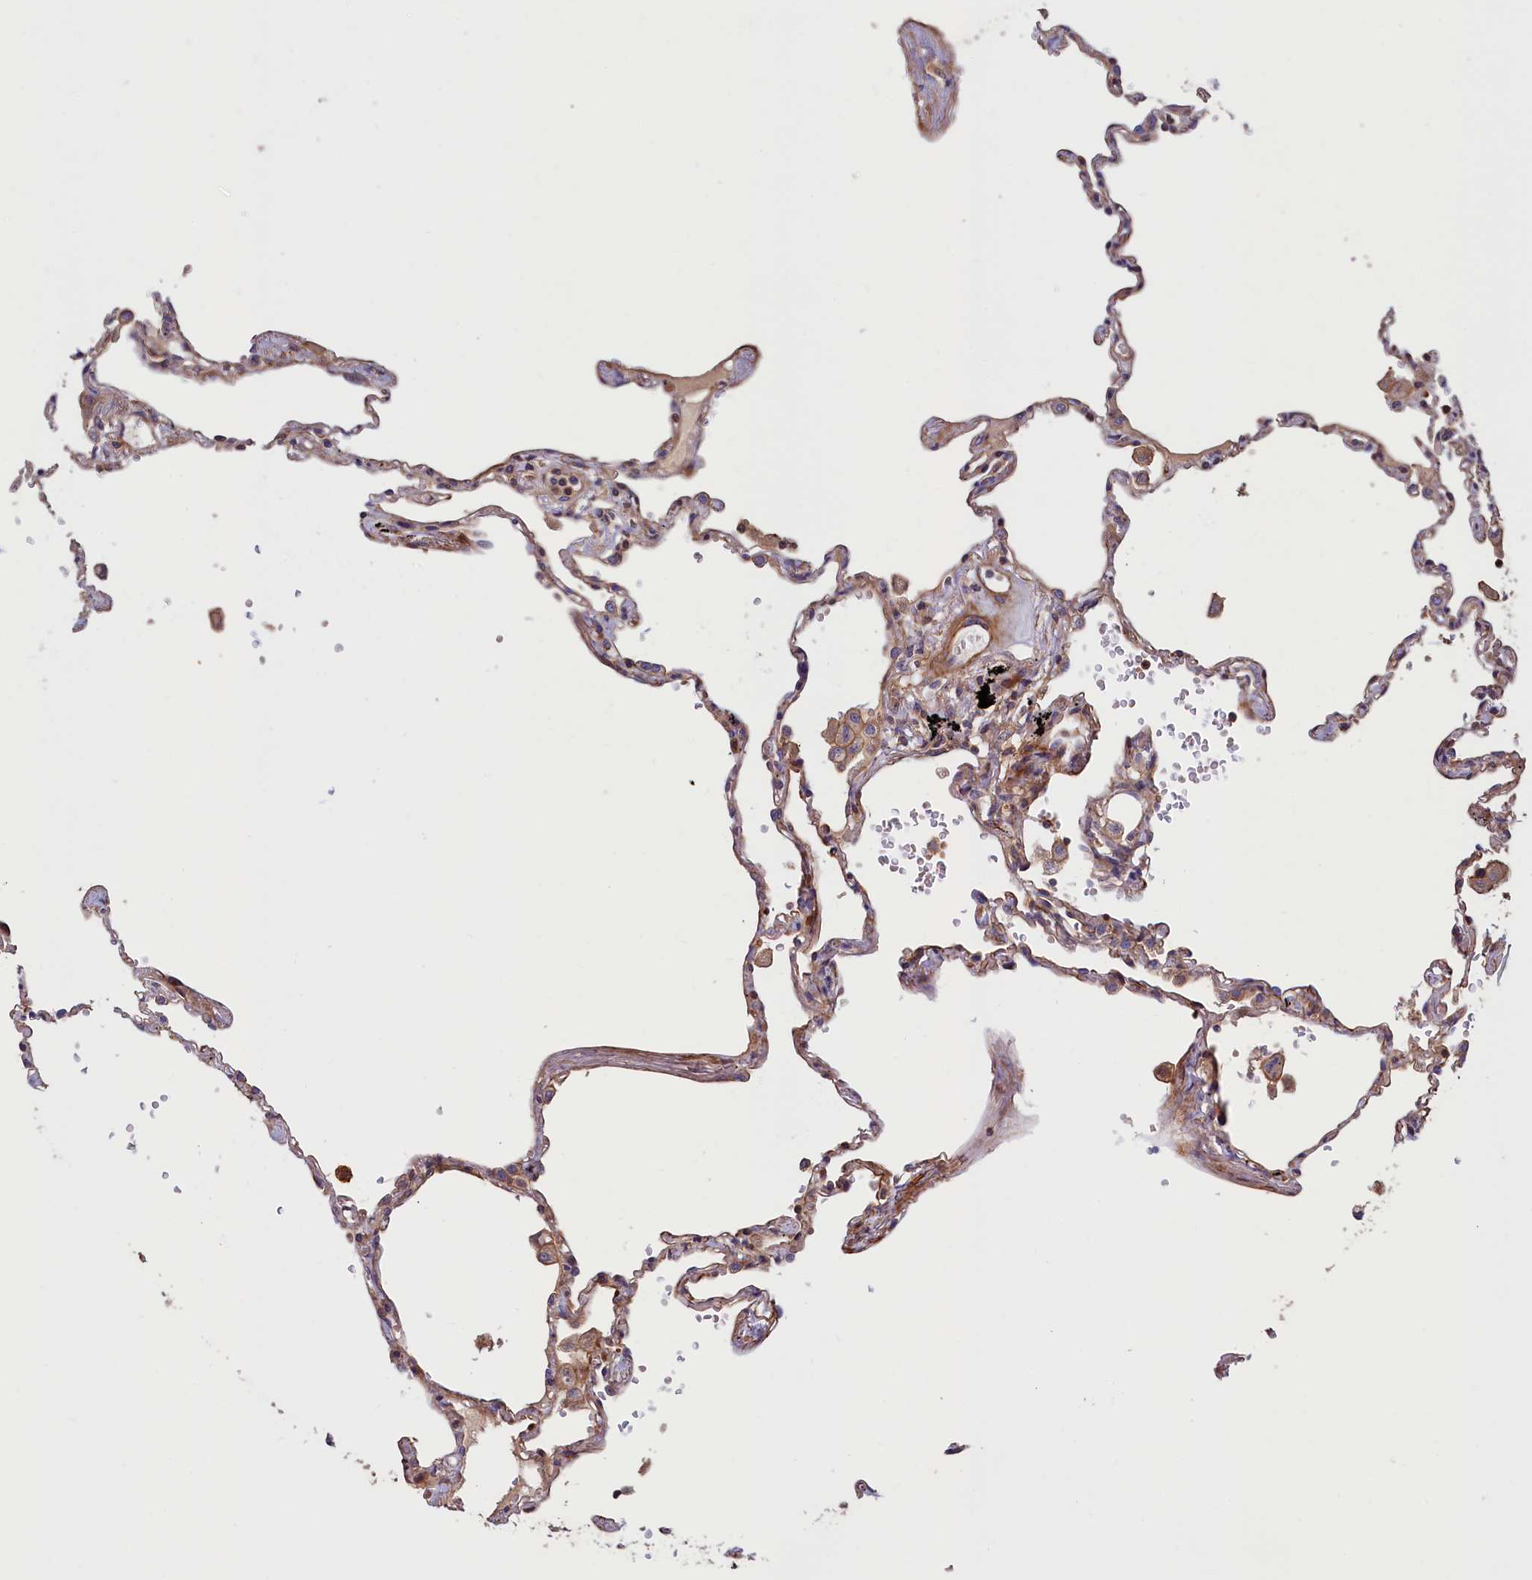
{"staining": {"intensity": "weak", "quantity": "25%-75%", "location": "cytoplasmic/membranous"}, "tissue": "lung", "cell_type": "Alveolar cells", "image_type": "normal", "snomed": [{"axis": "morphology", "description": "Normal tissue, NOS"}, {"axis": "topography", "description": "Lung"}], "caption": "A low amount of weak cytoplasmic/membranous positivity is seen in about 25%-75% of alveolar cells in unremarkable lung.", "gene": "DUOXA1", "patient": {"sex": "female", "age": 67}}